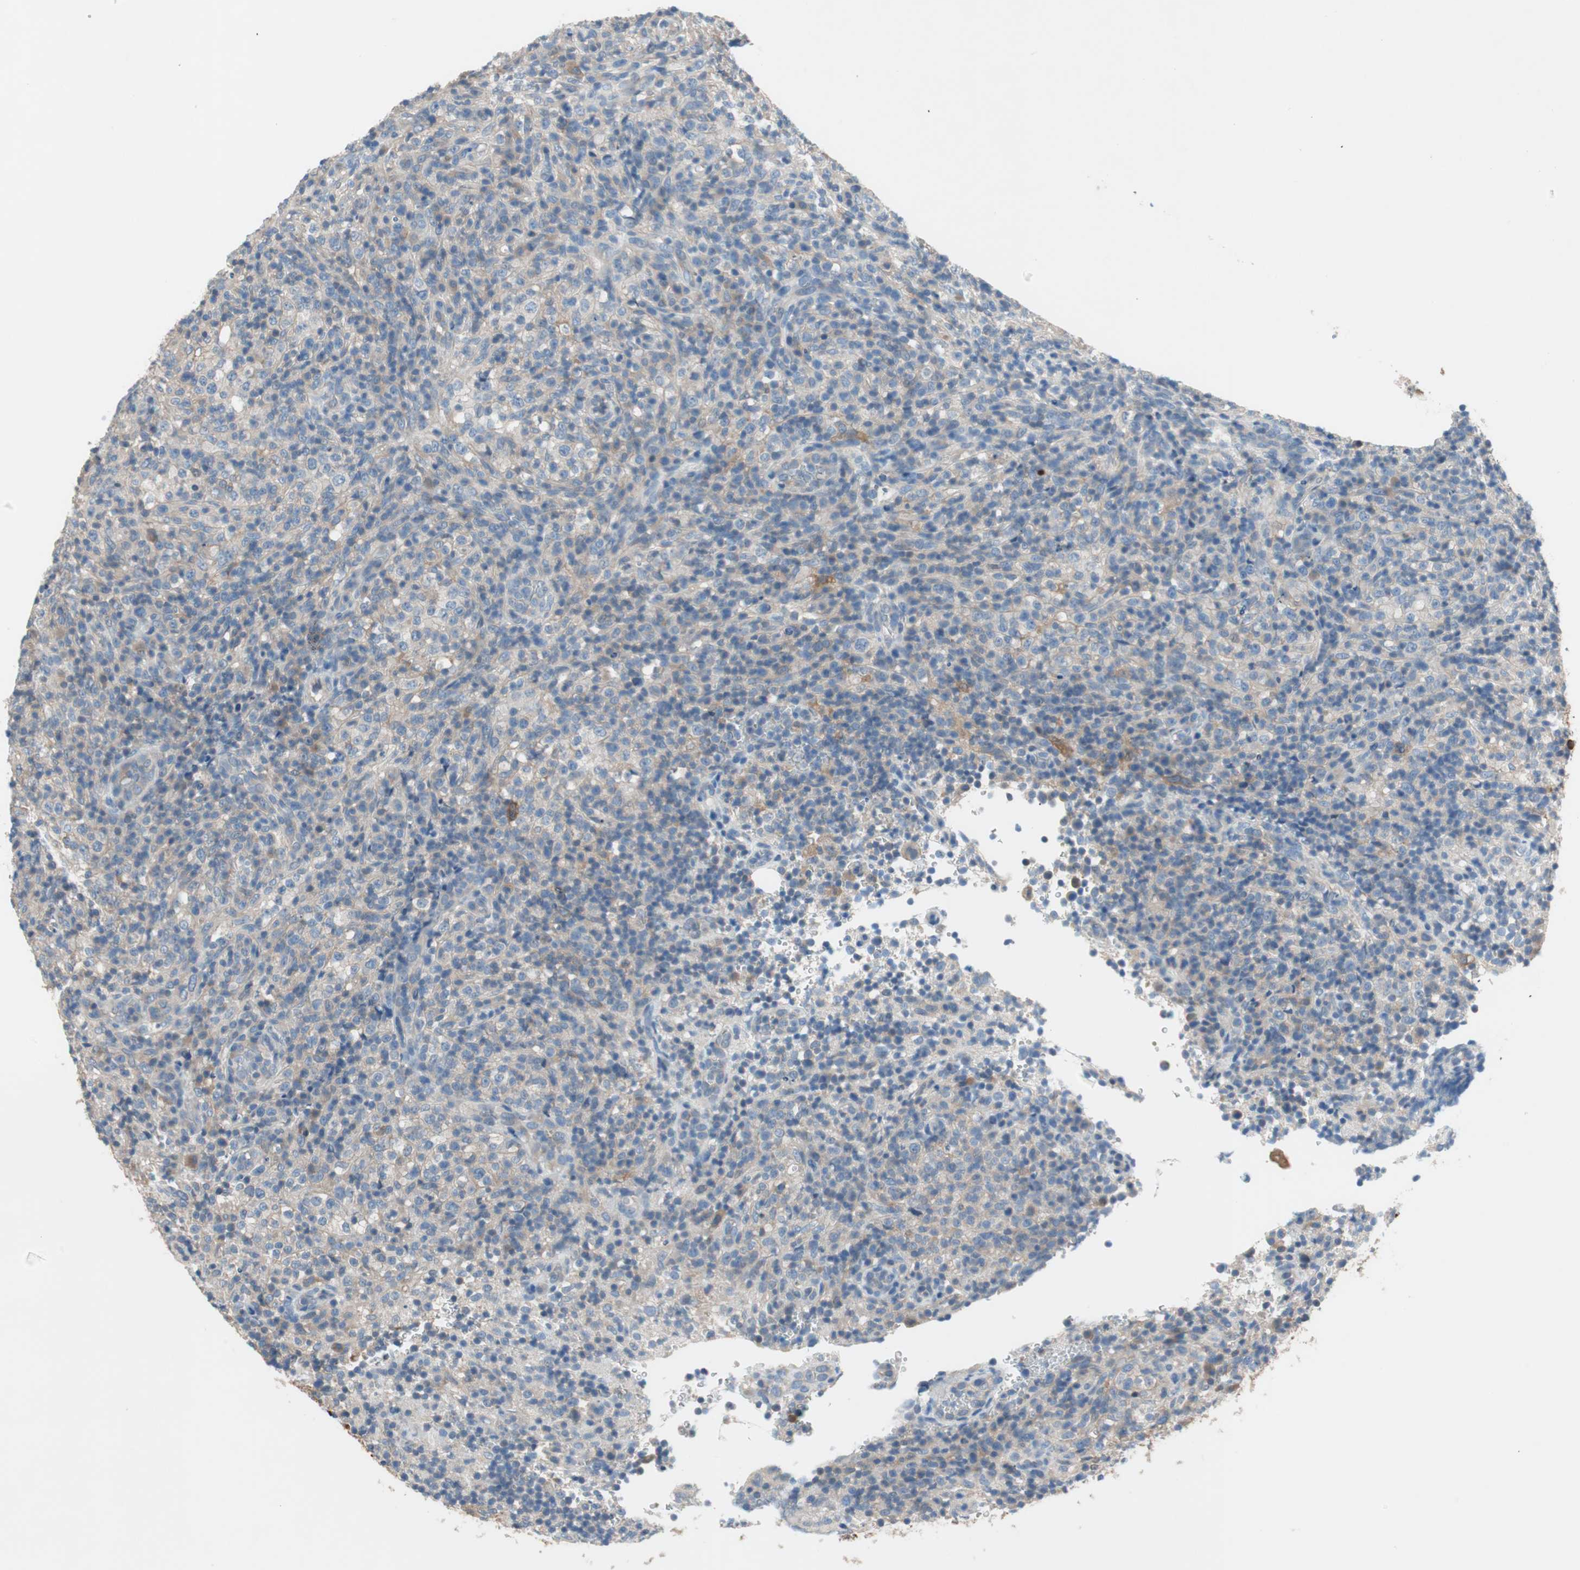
{"staining": {"intensity": "negative", "quantity": "none", "location": "none"}, "tissue": "lymphoma", "cell_type": "Tumor cells", "image_type": "cancer", "snomed": [{"axis": "morphology", "description": "Malignant lymphoma, non-Hodgkin's type, High grade"}, {"axis": "topography", "description": "Lymph node"}], "caption": "A high-resolution histopathology image shows immunohistochemistry staining of high-grade malignant lymphoma, non-Hodgkin's type, which exhibits no significant expression in tumor cells.", "gene": "GLUL", "patient": {"sex": "female", "age": 76}}